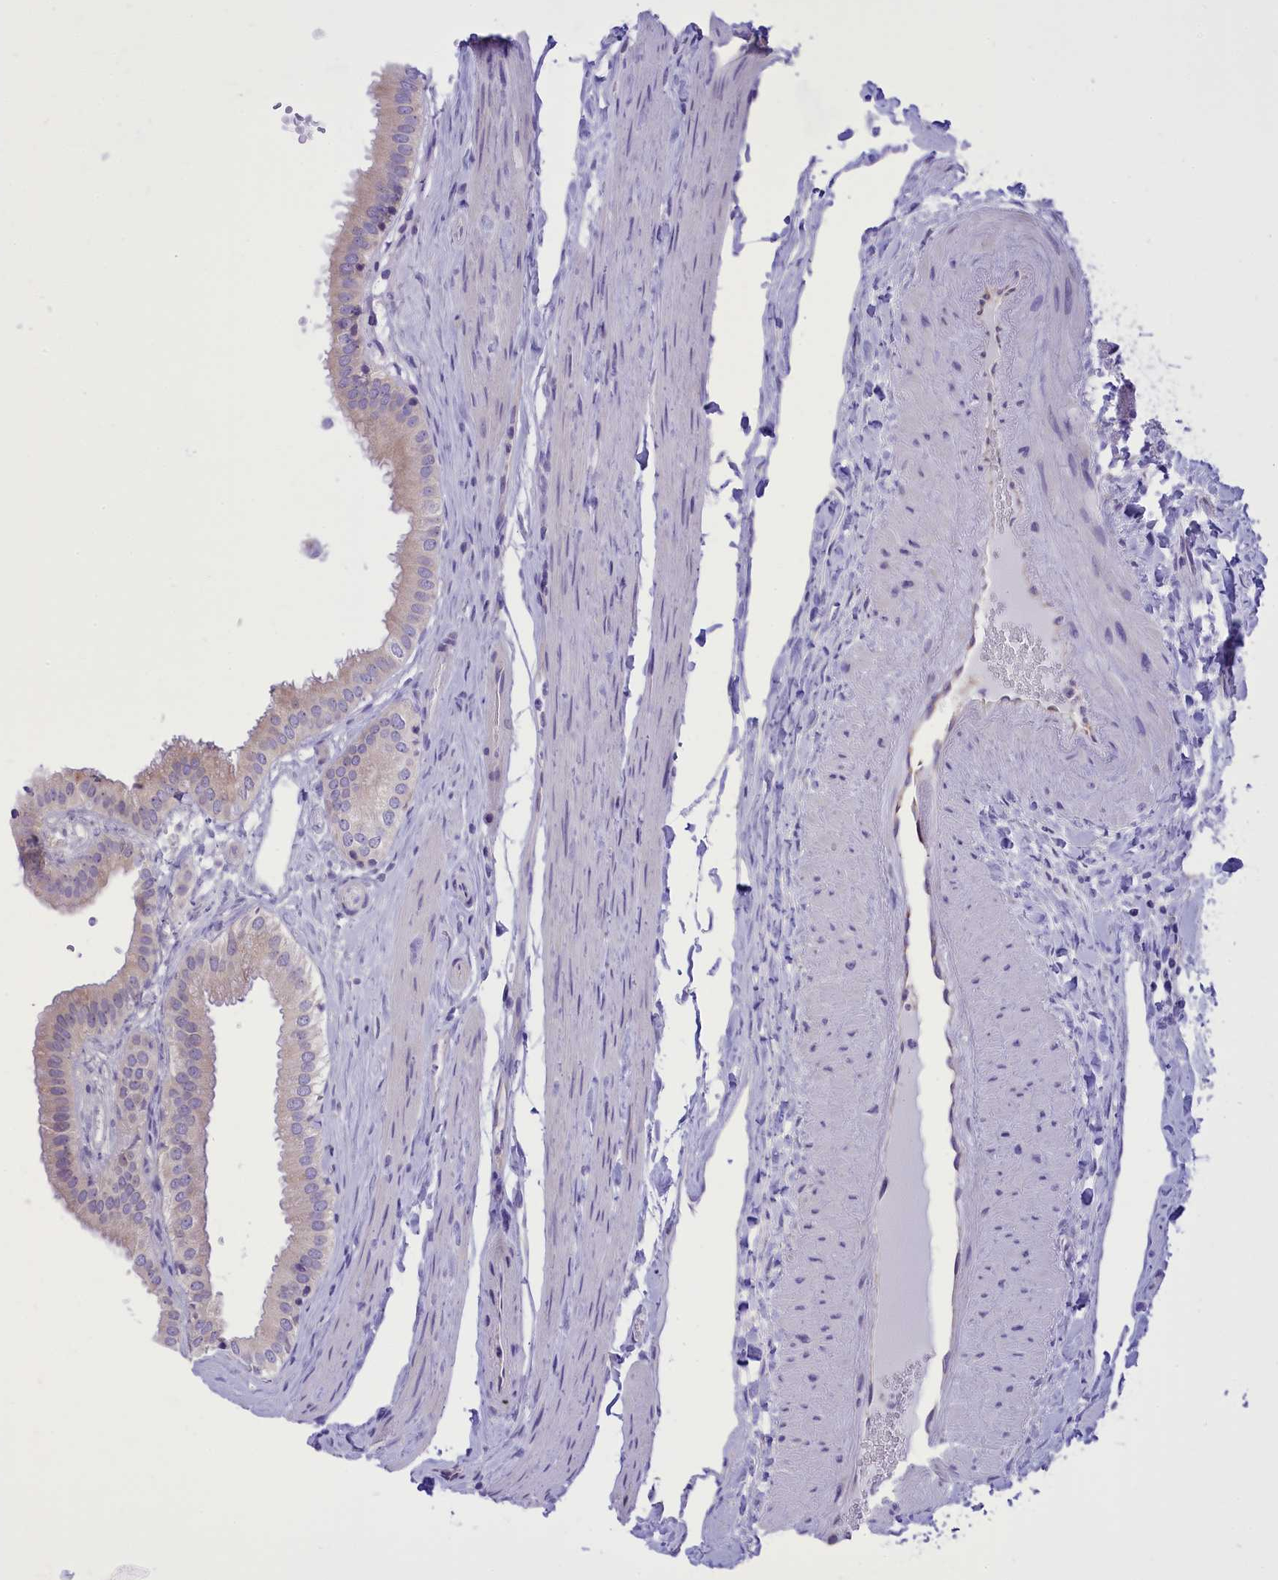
{"staining": {"intensity": "negative", "quantity": "none", "location": "none"}, "tissue": "gallbladder", "cell_type": "Glandular cells", "image_type": "normal", "snomed": [{"axis": "morphology", "description": "Normal tissue, NOS"}, {"axis": "topography", "description": "Gallbladder"}], "caption": "Human gallbladder stained for a protein using immunohistochemistry (IHC) exhibits no positivity in glandular cells.", "gene": "DCAF16", "patient": {"sex": "female", "age": 61}}